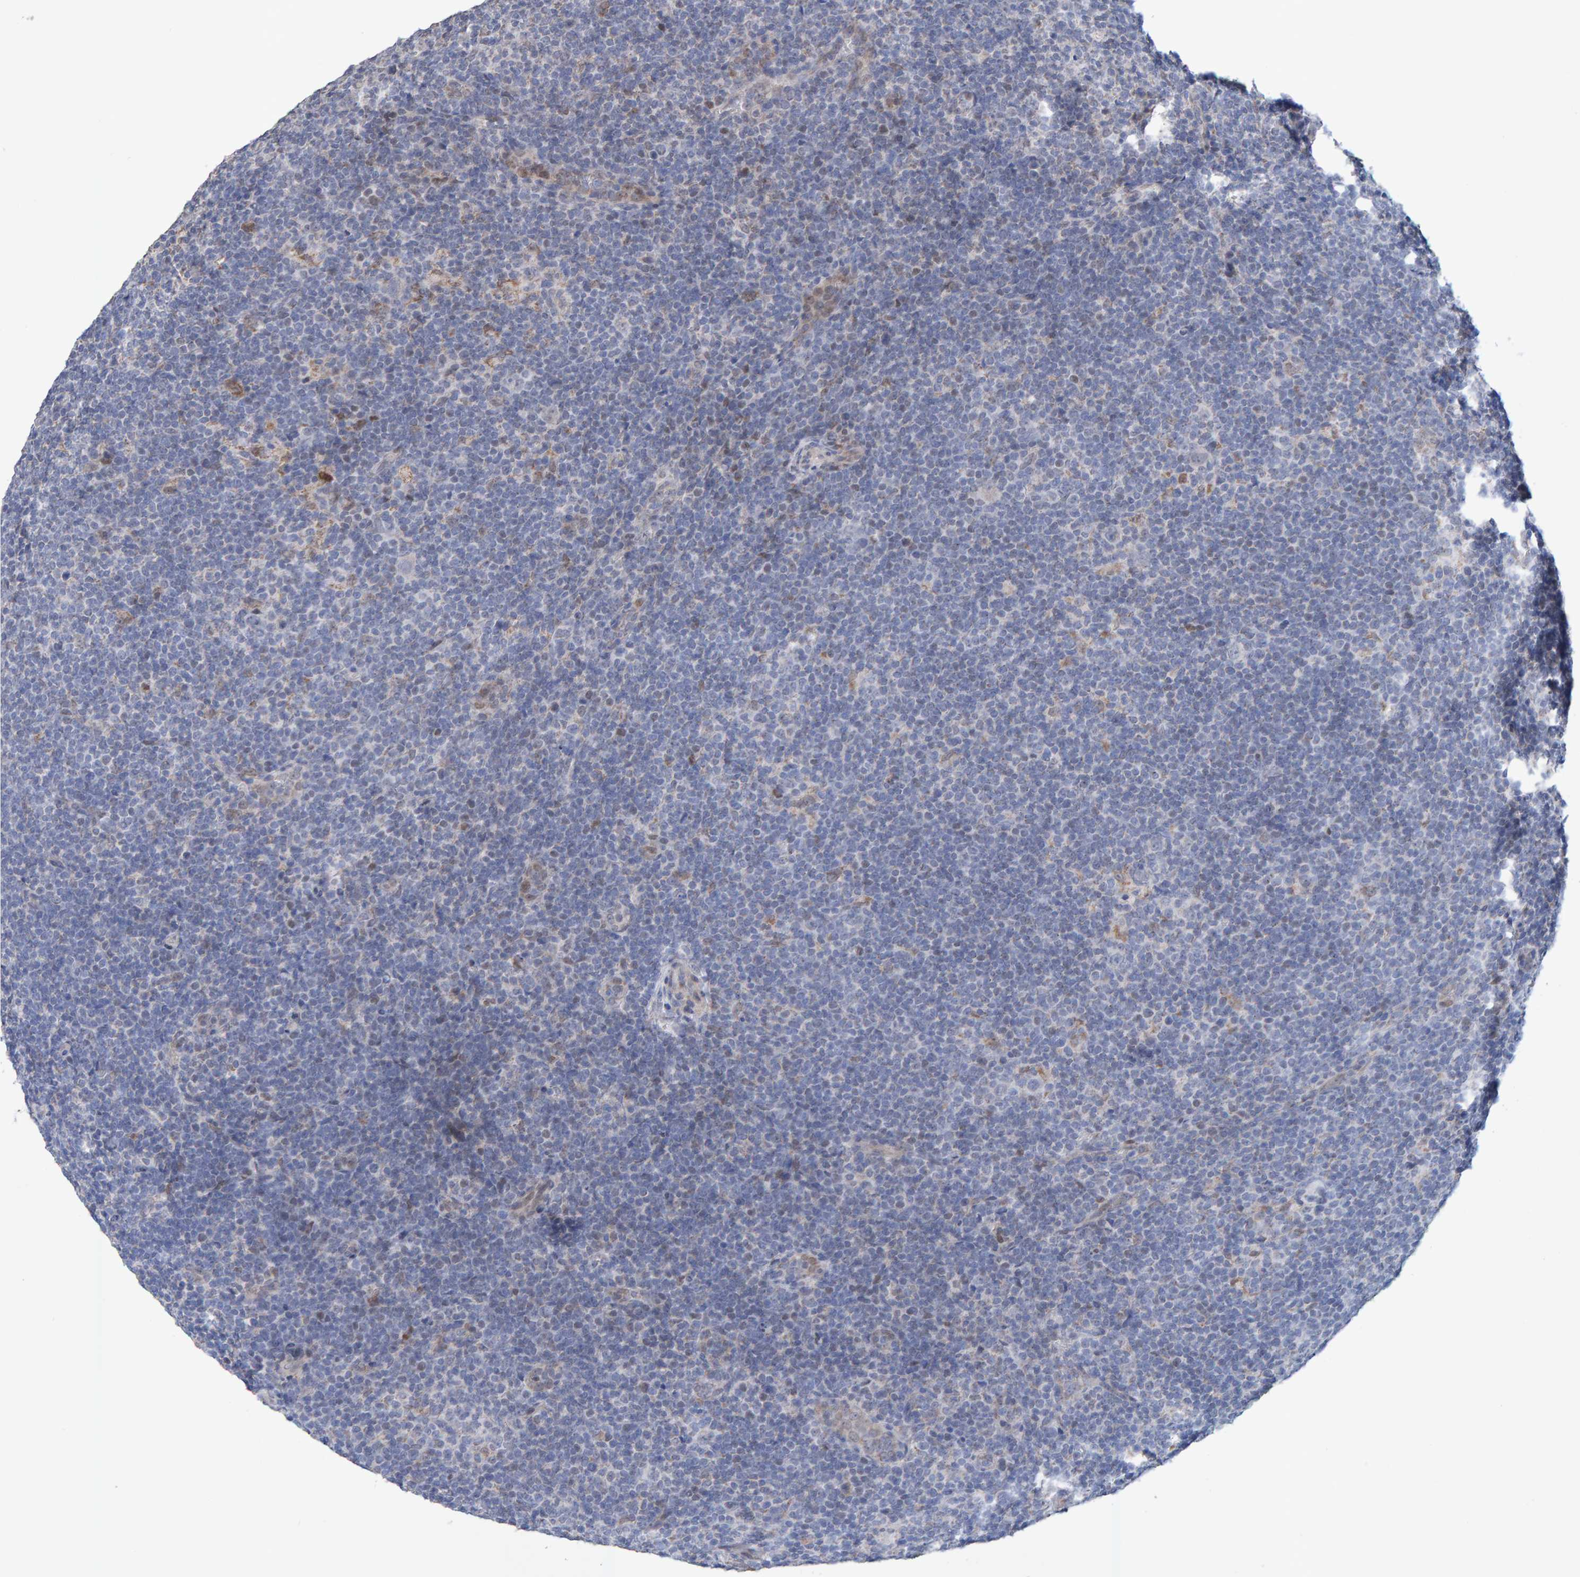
{"staining": {"intensity": "negative", "quantity": "none", "location": "none"}, "tissue": "lymphoma", "cell_type": "Tumor cells", "image_type": "cancer", "snomed": [{"axis": "morphology", "description": "Hodgkin's disease, NOS"}, {"axis": "topography", "description": "Lymph node"}], "caption": "Immunohistochemistry of lymphoma shows no positivity in tumor cells.", "gene": "USP43", "patient": {"sex": "female", "age": 57}}